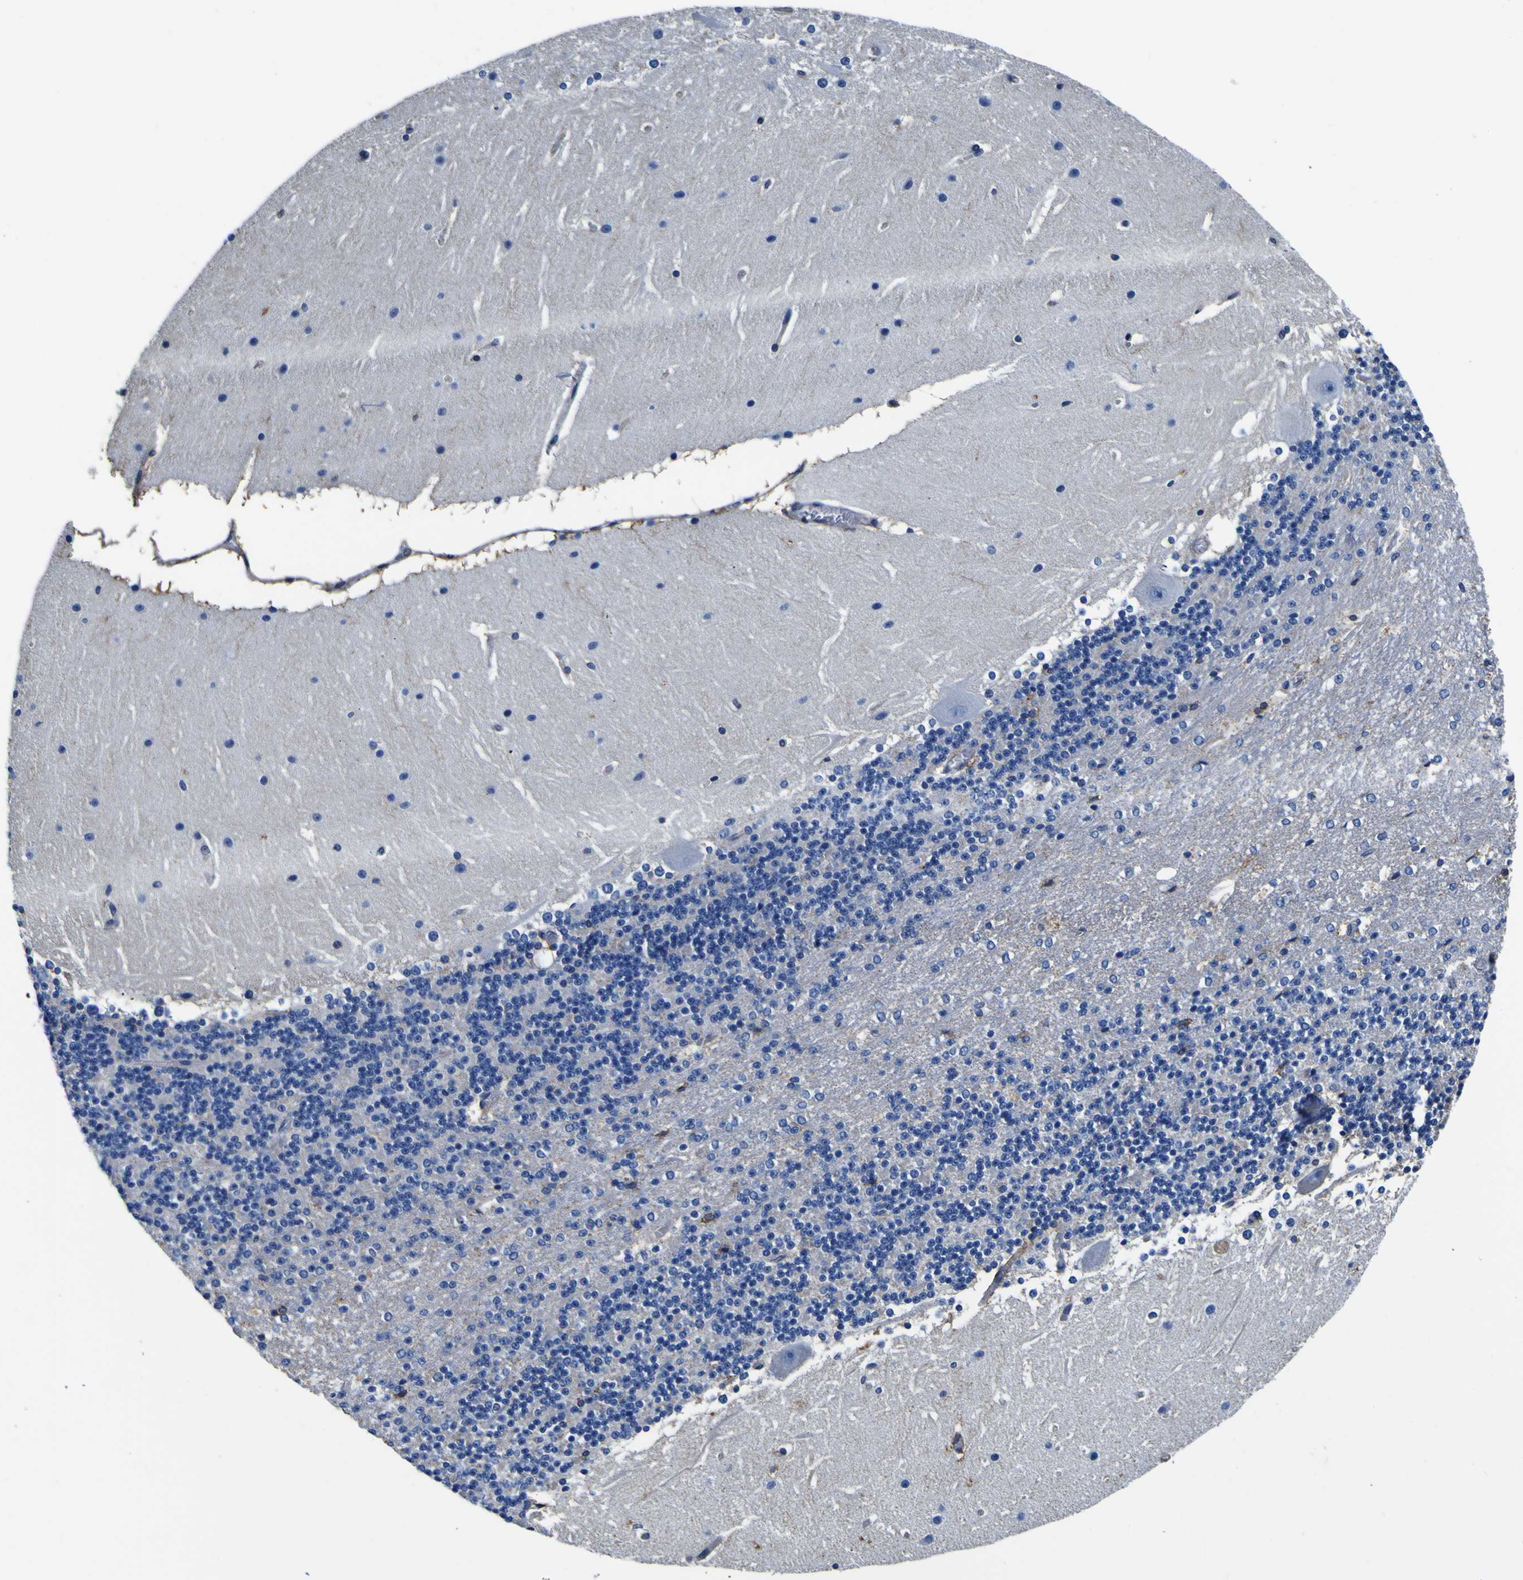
{"staining": {"intensity": "negative", "quantity": "none", "location": "none"}, "tissue": "cerebellum", "cell_type": "Cells in granular layer", "image_type": "normal", "snomed": [{"axis": "morphology", "description": "Normal tissue, NOS"}, {"axis": "topography", "description": "Cerebellum"}], "caption": "Human cerebellum stained for a protein using immunohistochemistry demonstrates no positivity in cells in granular layer.", "gene": "PXDN", "patient": {"sex": "female", "age": 19}}